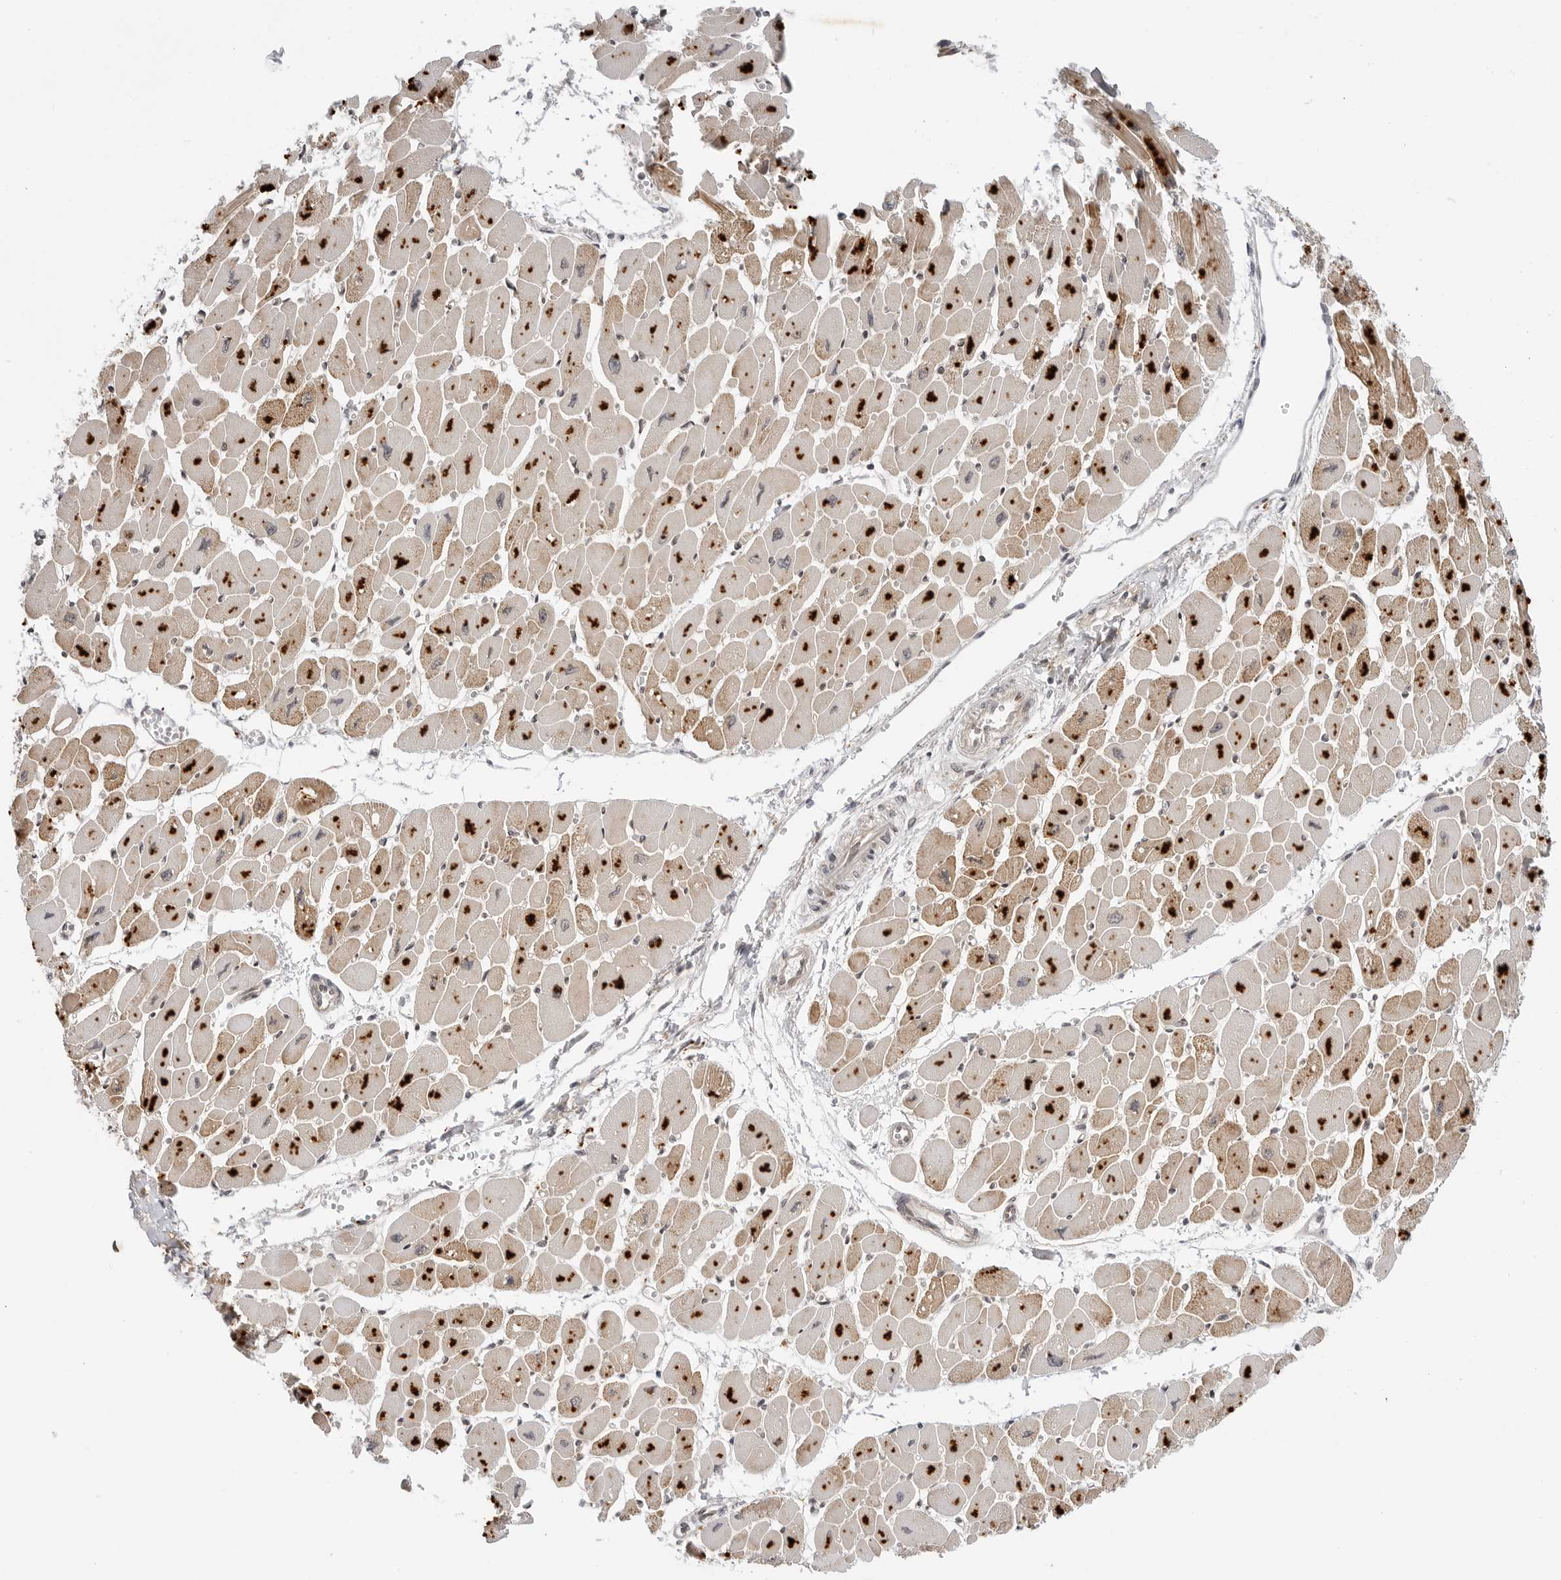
{"staining": {"intensity": "moderate", "quantity": "25%-75%", "location": "cytoplasmic/membranous"}, "tissue": "heart muscle", "cell_type": "Cardiomyocytes", "image_type": "normal", "snomed": [{"axis": "morphology", "description": "Normal tissue, NOS"}, {"axis": "topography", "description": "Heart"}], "caption": "A medium amount of moderate cytoplasmic/membranous staining is identified in about 25%-75% of cardiomyocytes in normal heart muscle. (Stains: DAB in brown, nuclei in blue, Microscopy: brightfield microscopy at high magnification).", "gene": "TIPRL", "patient": {"sex": "female", "age": 54}}